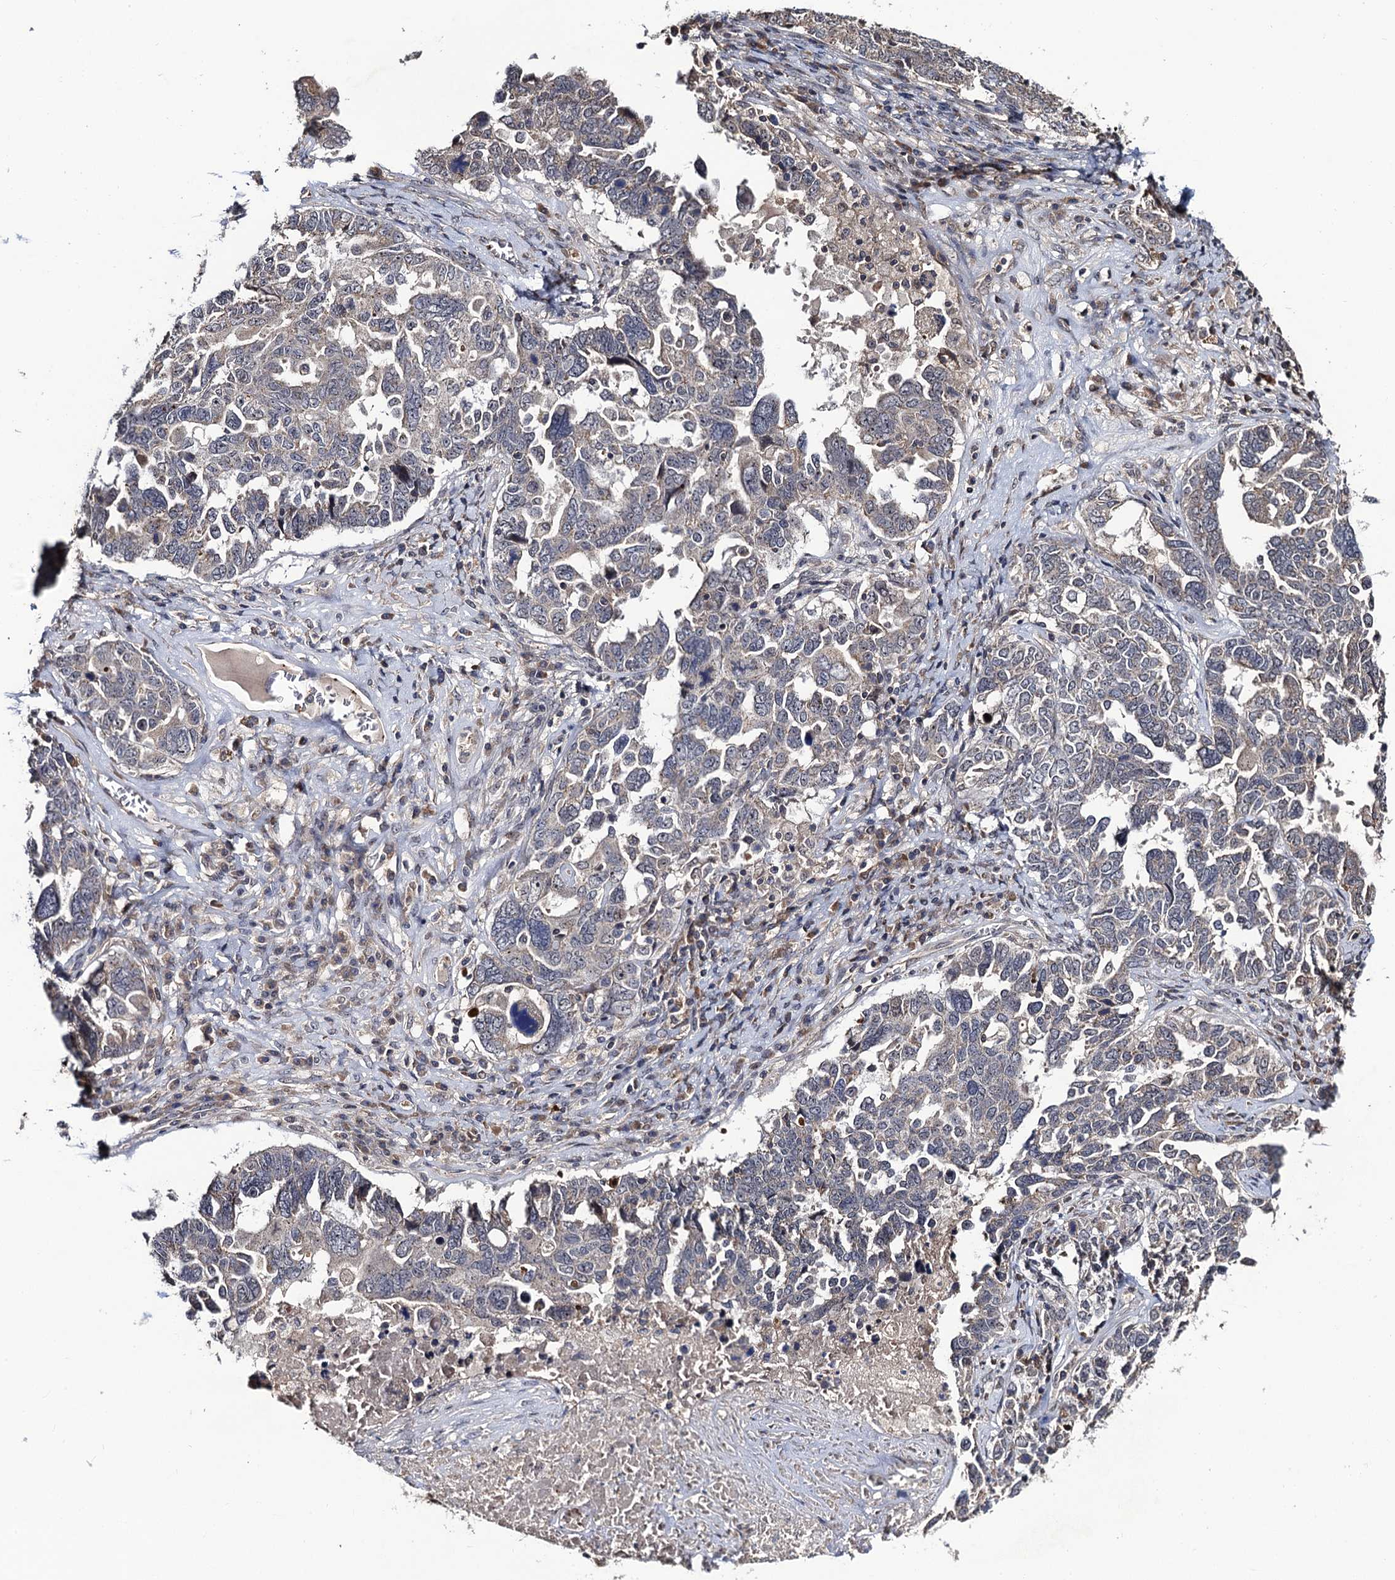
{"staining": {"intensity": "negative", "quantity": "none", "location": "none"}, "tissue": "ovarian cancer", "cell_type": "Tumor cells", "image_type": "cancer", "snomed": [{"axis": "morphology", "description": "Carcinoma, endometroid"}, {"axis": "topography", "description": "Ovary"}], "caption": "Ovarian cancer was stained to show a protein in brown. There is no significant staining in tumor cells. (Stains: DAB IHC with hematoxylin counter stain, Microscopy: brightfield microscopy at high magnification).", "gene": "LRRC63", "patient": {"sex": "female", "age": 62}}